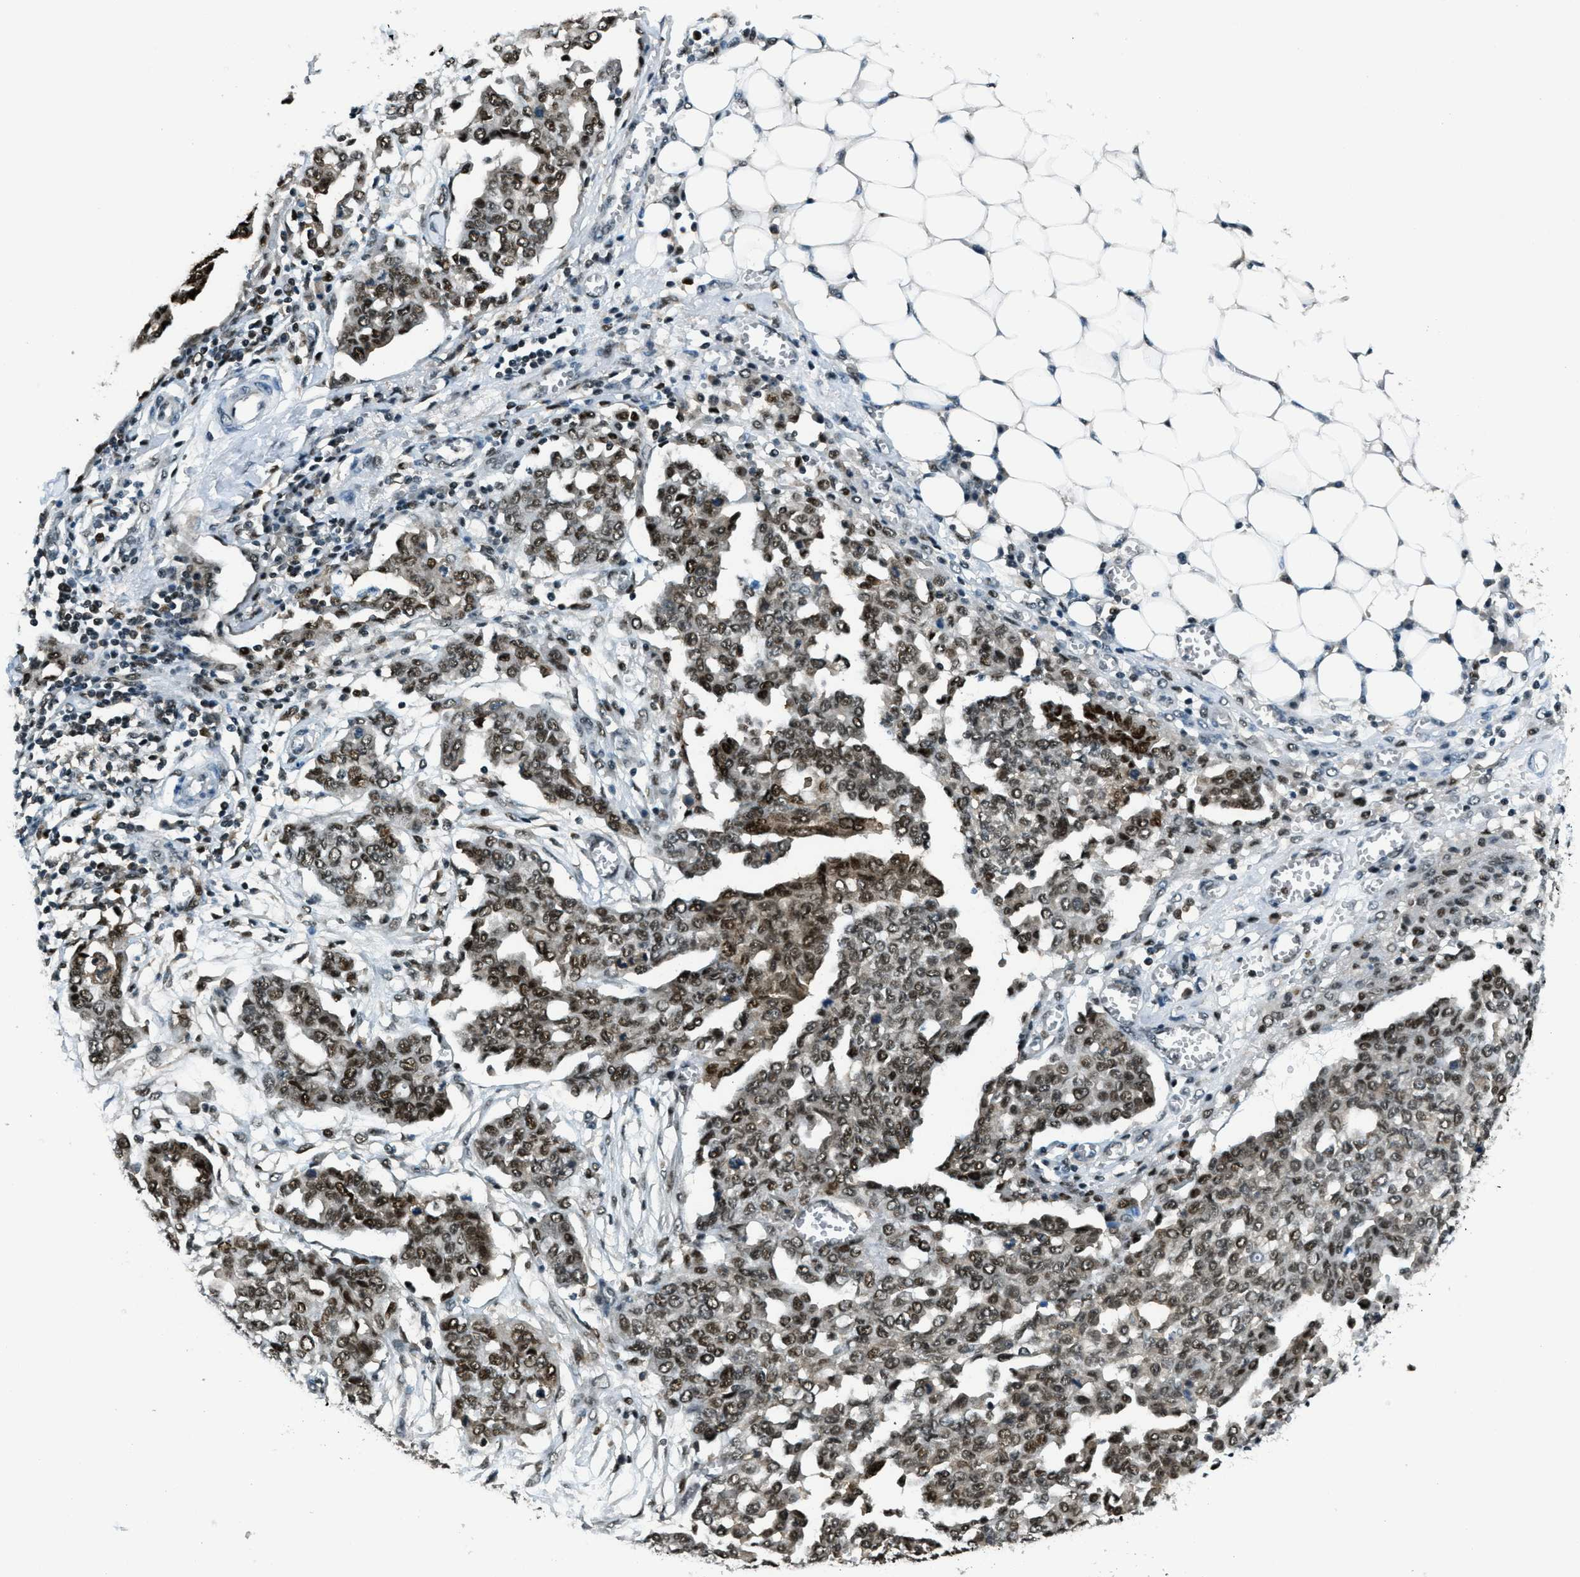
{"staining": {"intensity": "moderate", "quantity": ">75%", "location": "nuclear"}, "tissue": "ovarian cancer", "cell_type": "Tumor cells", "image_type": "cancer", "snomed": [{"axis": "morphology", "description": "Cystadenocarcinoma, serous, NOS"}, {"axis": "topography", "description": "Soft tissue"}, {"axis": "topography", "description": "Ovary"}], "caption": "A medium amount of moderate nuclear staining is present in approximately >75% of tumor cells in ovarian serous cystadenocarcinoma tissue.", "gene": "OGFR", "patient": {"sex": "female", "age": 57}}